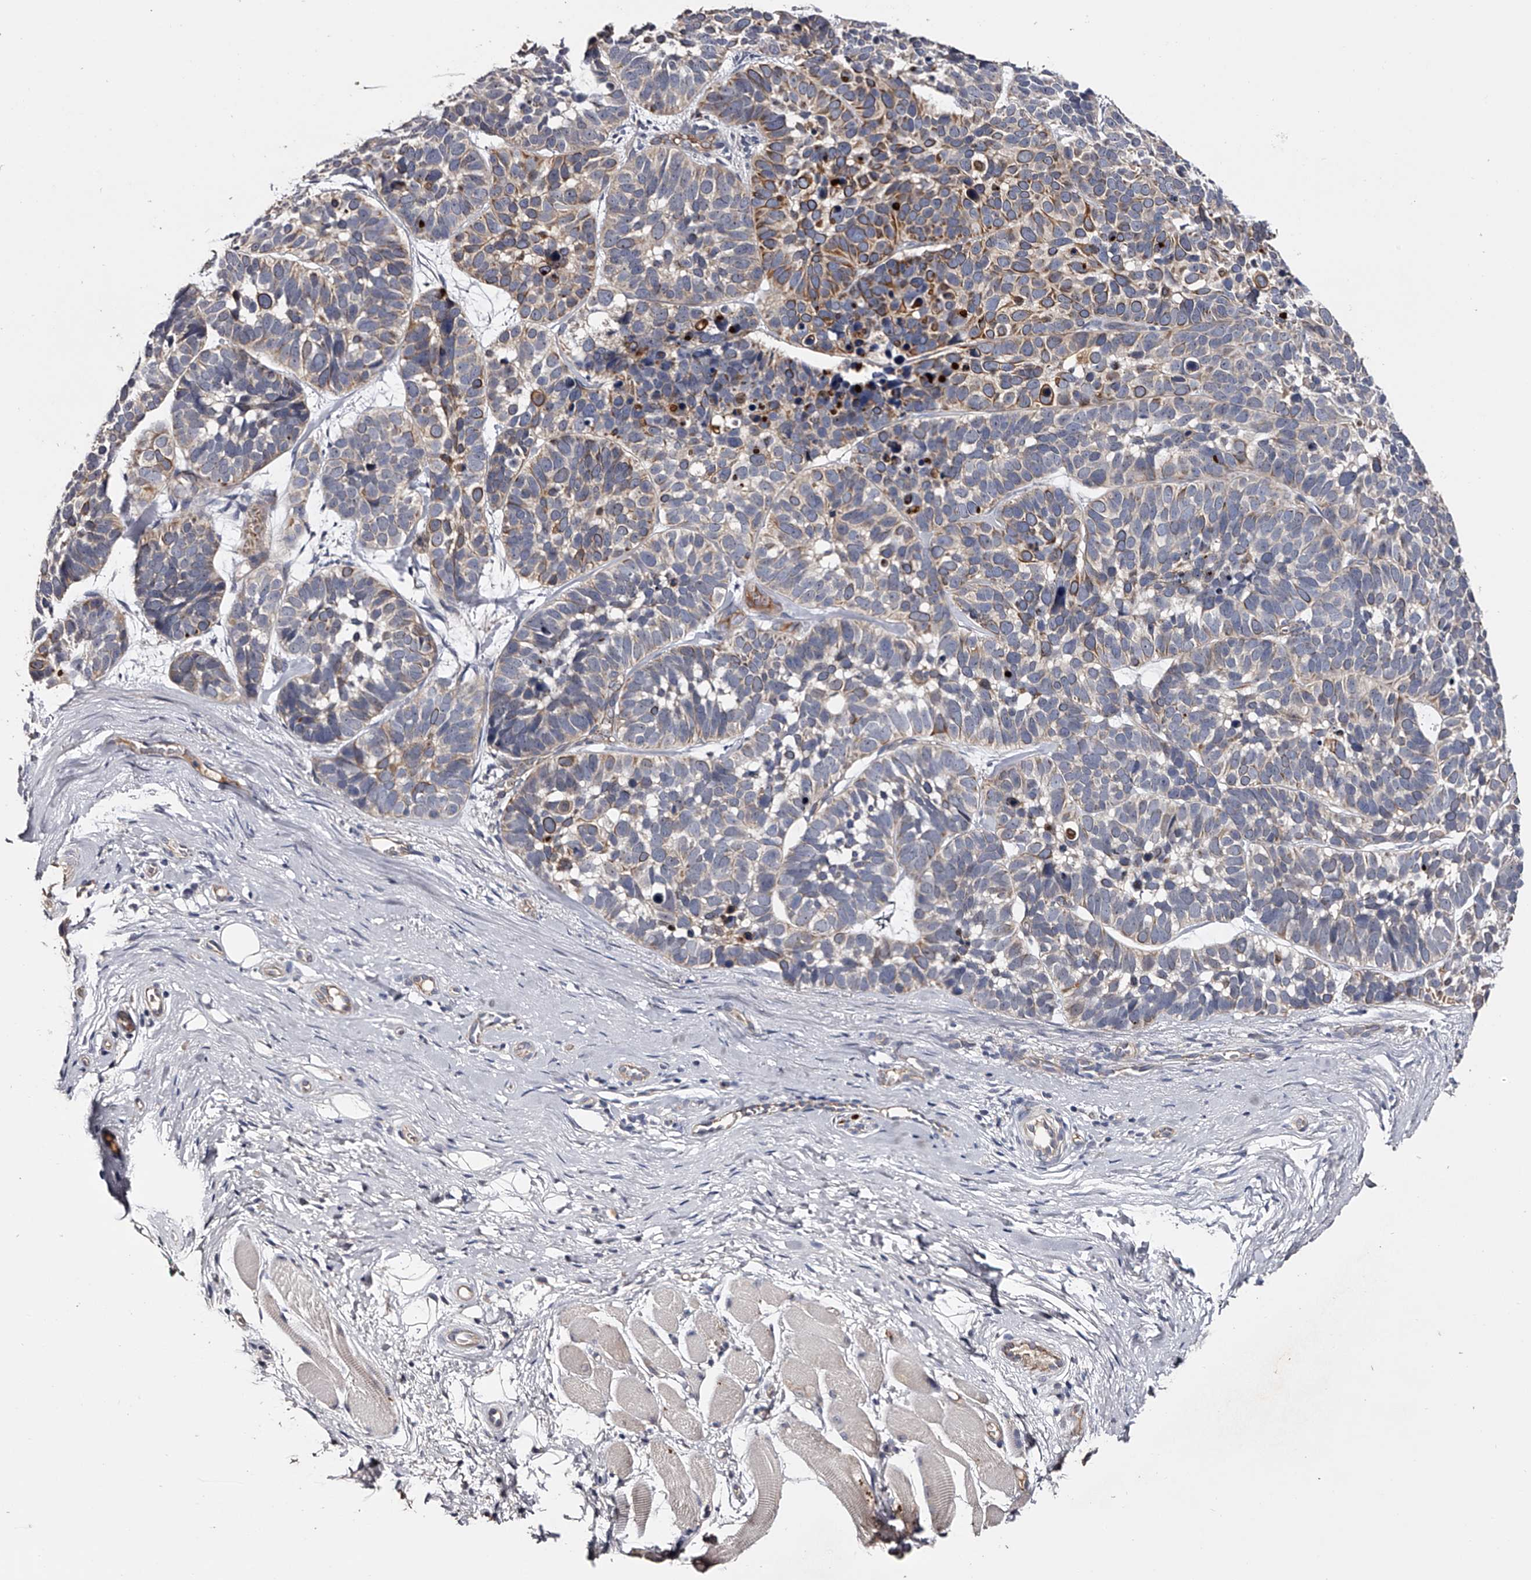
{"staining": {"intensity": "moderate", "quantity": "25%-75%", "location": "cytoplasmic/membranous"}, "tissue": "skin cancer", "cell_type": "Tumor cells", "image_type": "cancer", "snomed": [{"axis": "morphology", "description": "Basal cell carcinoma"}, {"axis": "topography", "description": "Skin"}], "caption": "Skin cancer stained with a brown dye displays moderate cytoplasmic/membranous positive staining in approximately 25%-75% of tumor cells.", "gene": "MDN1", "patient": {"sex": "male", "age": 62}}